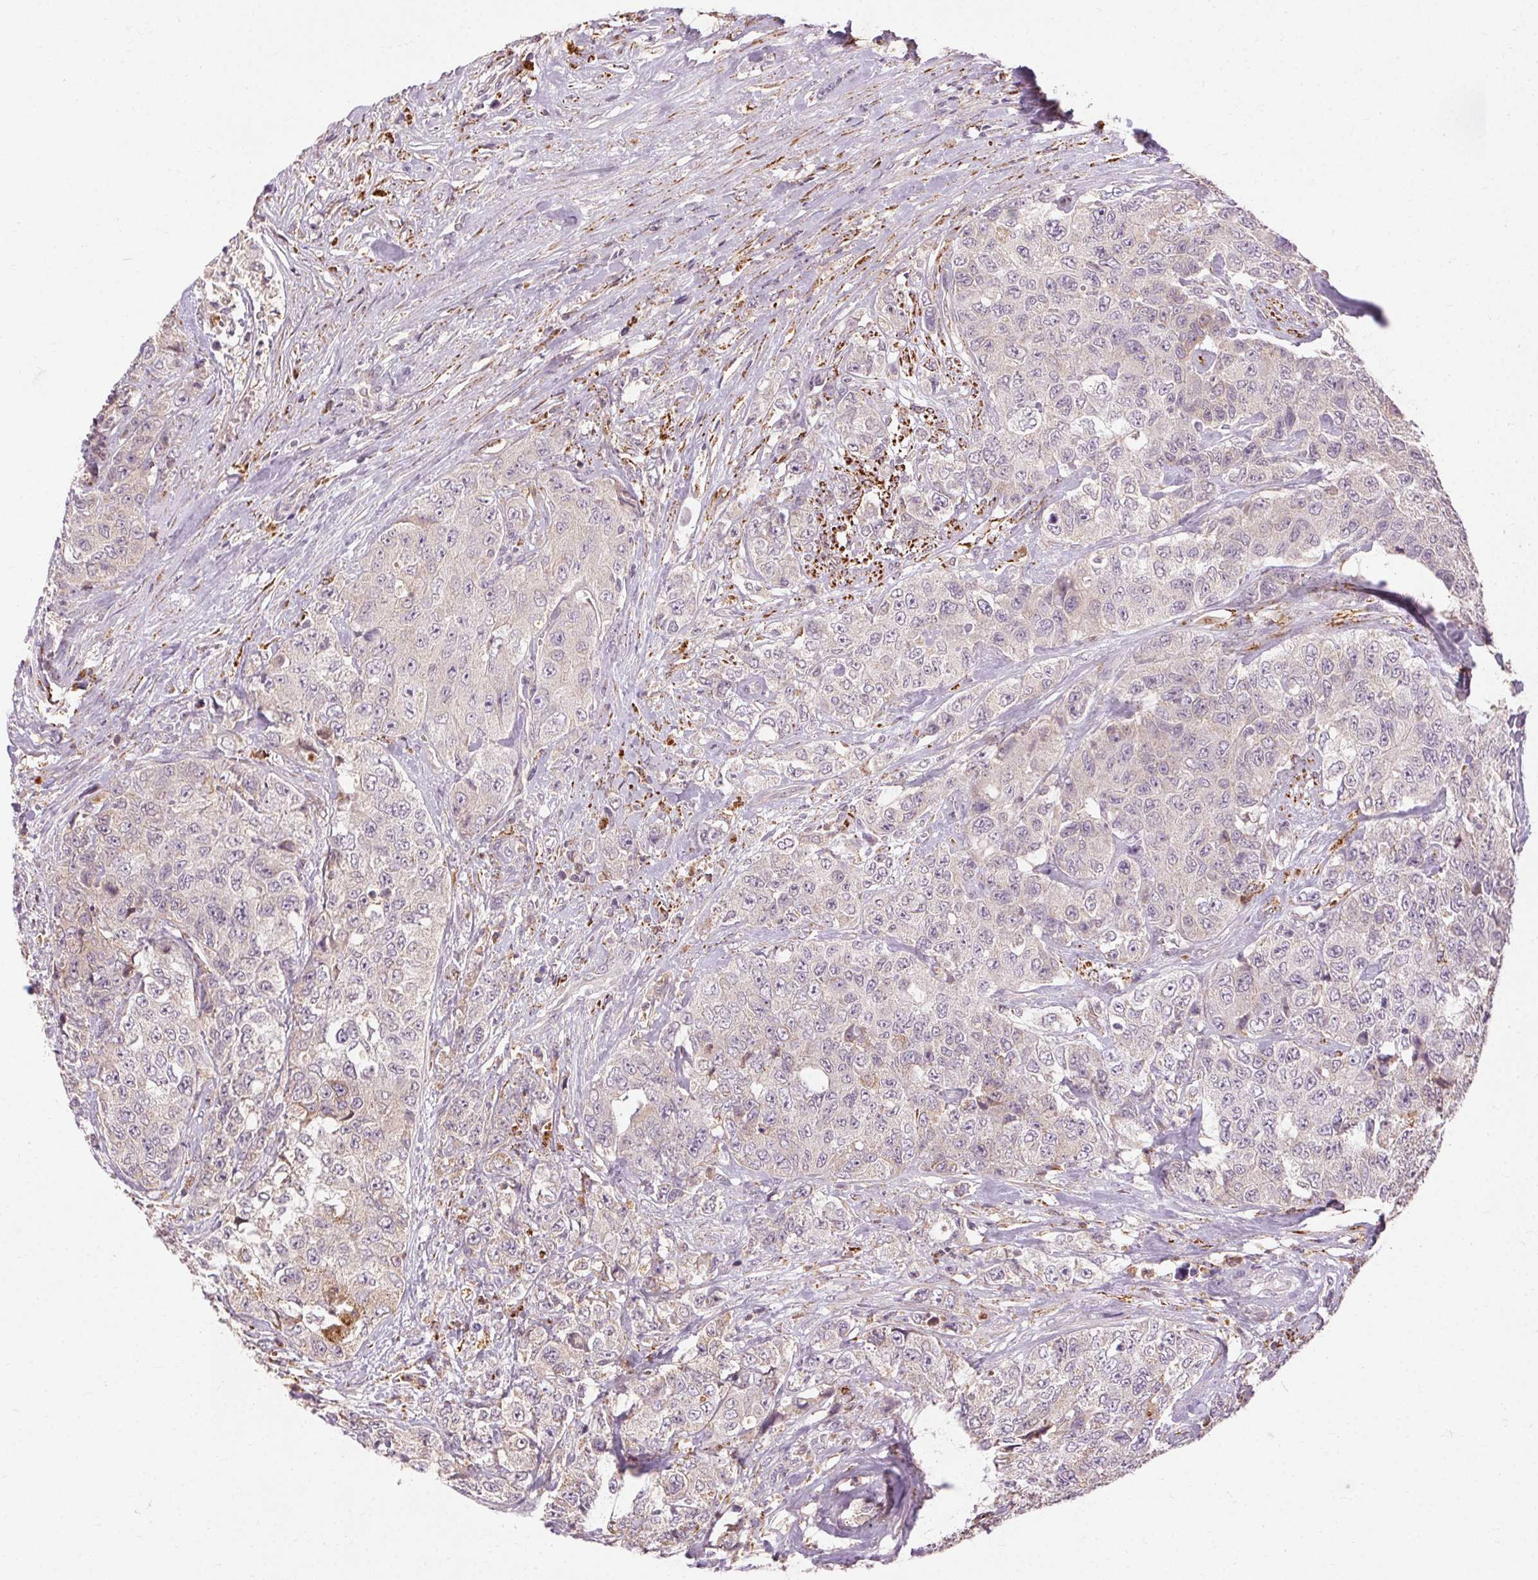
{"staining": {"intensity": "negative", "quantity": "none", "location": "none"}, "tissue": "urothelial cancer", "cell_type": "Tumor cells", "image_type": "cancer", "snomed": [{"axis": "morphology", "description": "Urothelial carcinoma, High grade"}, {"axis": "topography", "description": "Urinary bladder"}], "caption": "This micrograph is of urothelial cancer stained with immunohistochemistry (IHC) to label a protein in brown with the nuclei are counter-stained blue. There is no positivity in tumor cells. (DAB IHC, high magnification).", "gene": "REP15", "patient": {"sex": "female", "age": 78}}